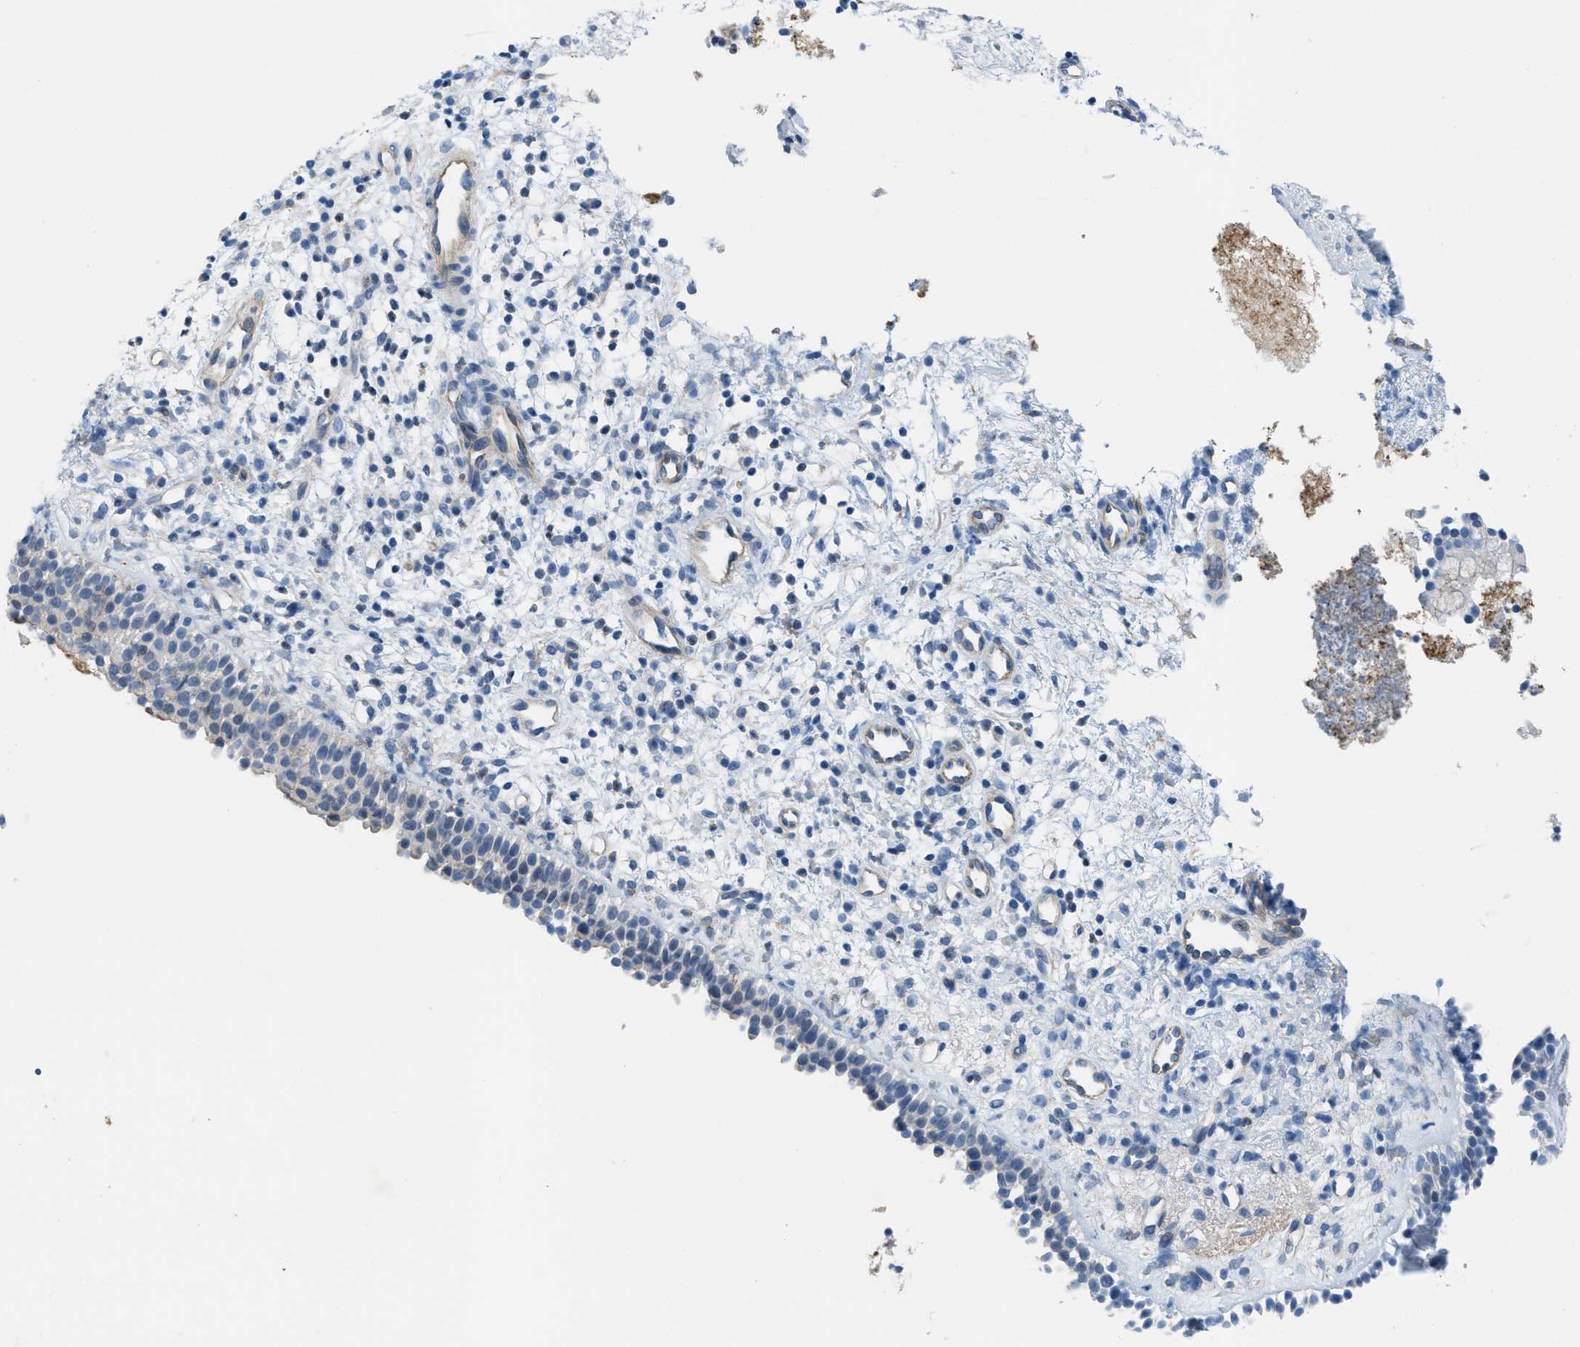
{"staining": {"intensity": "weak", "quantity": "<25%", "location": "cytoplasmic/membranous"}, "tissue": "nasopharynx", "cell_type": "Respiratory epithelial cells", "image_type": "normal", "snomed": [{"axis": "morphology", "description": "Normal tissue, NOS"}, {"axis": "topography", "description": "Nasopharynx"}], "caption": "The histopathology image shows no significant positivity in respiratory epithelial cells of nasopharynx.", "gene": "CRB3", "patient": {"sex": "male", "age": 21}}